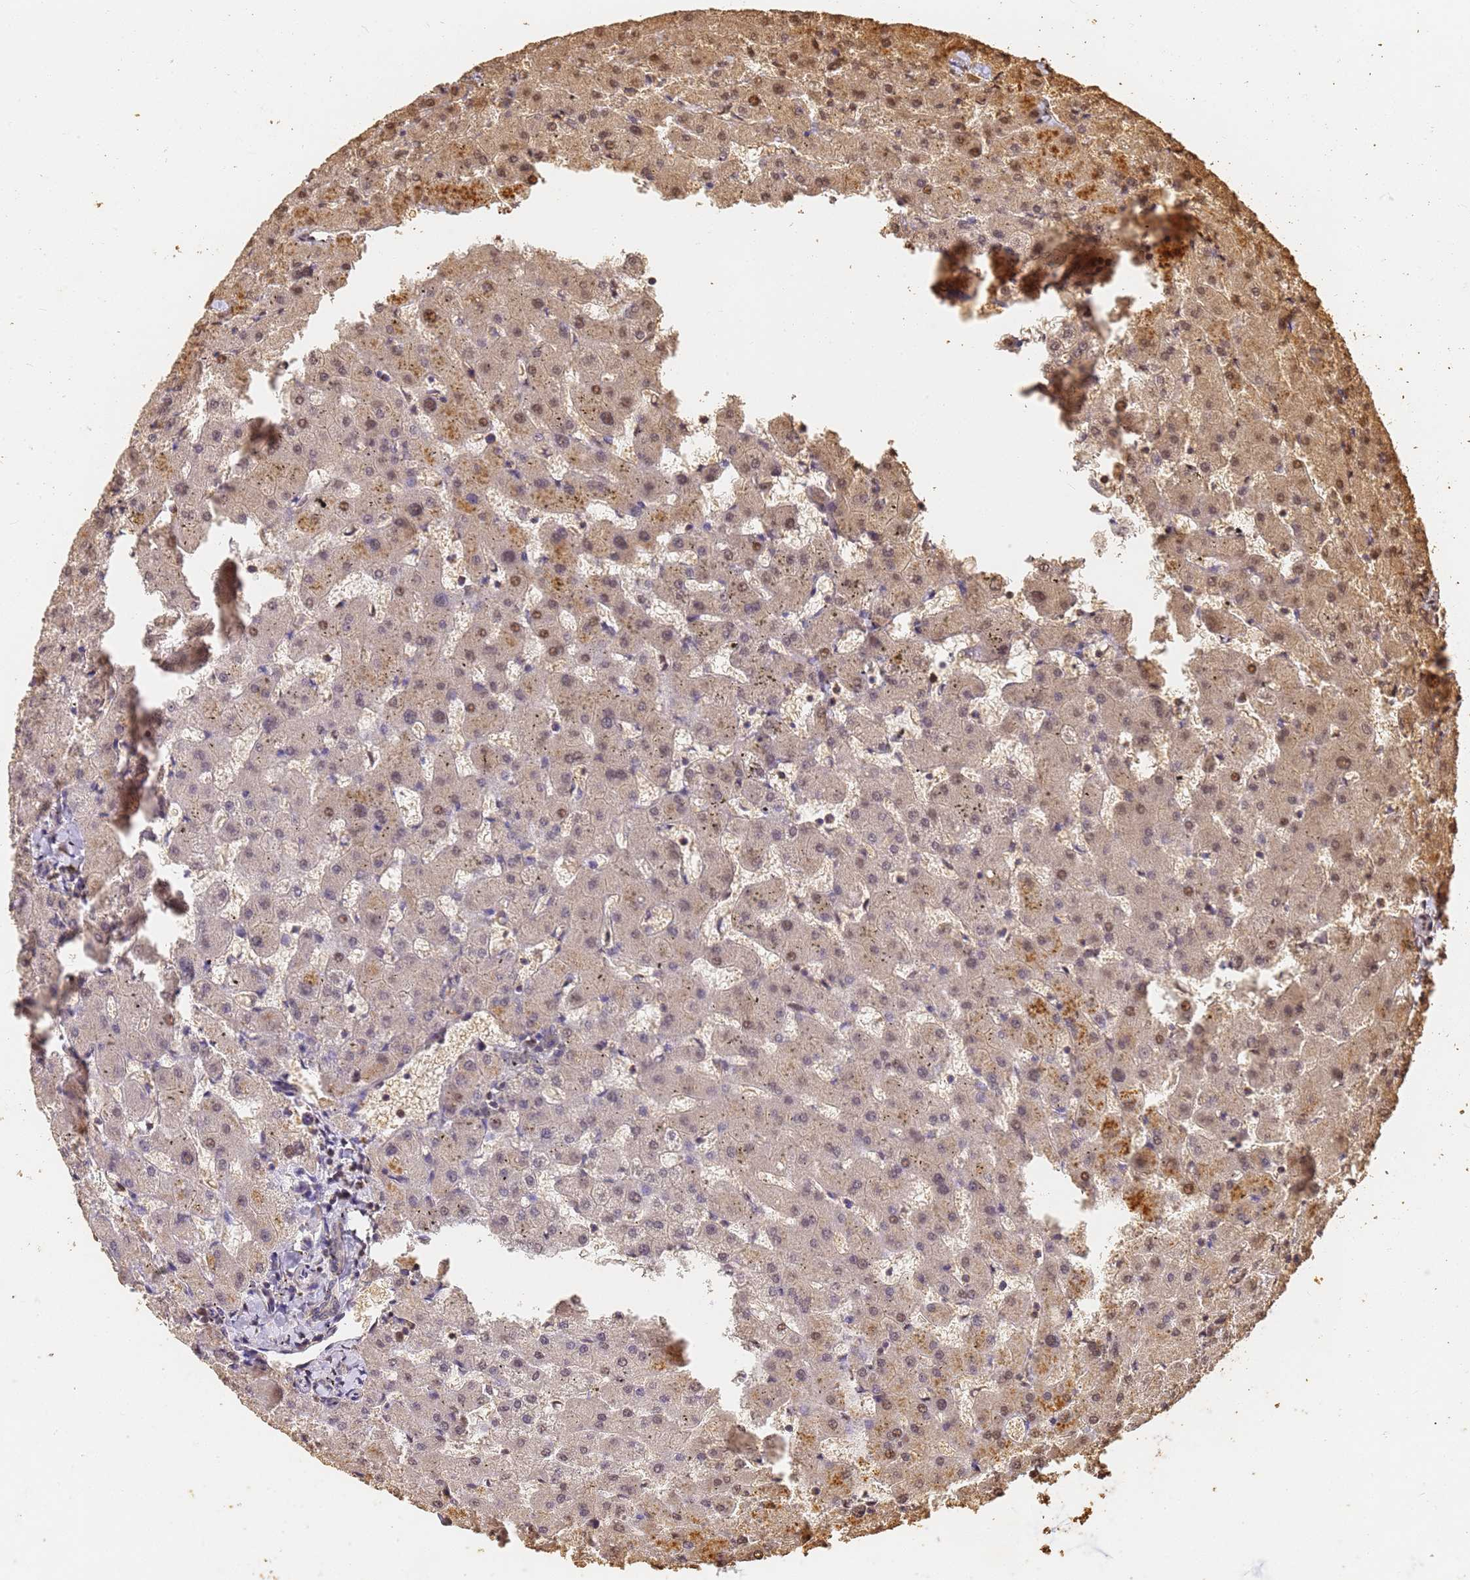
{"staining": {"intensity": "weak", "quantity": "<25%", "location": "cytoplasmic/membranous"}, "tissue": "liver", "cell_type": "Cholangiocytes", "image_type": "normal", "snomed": [{"axis": "morphology", "description": "Normal tissue, NOS"}, {"axis": "topography", "description": "Liver"}], "caption": "The immunohistochemistry (IHC) image has no significant positivity in cholangiocytes of liver. (DAB (3,3'-diaminobenzidine) immunohistochemistry with hematoxylin counter stain).", "gene": "JAK2", "patient": {"sex": "female", "age": 63}}